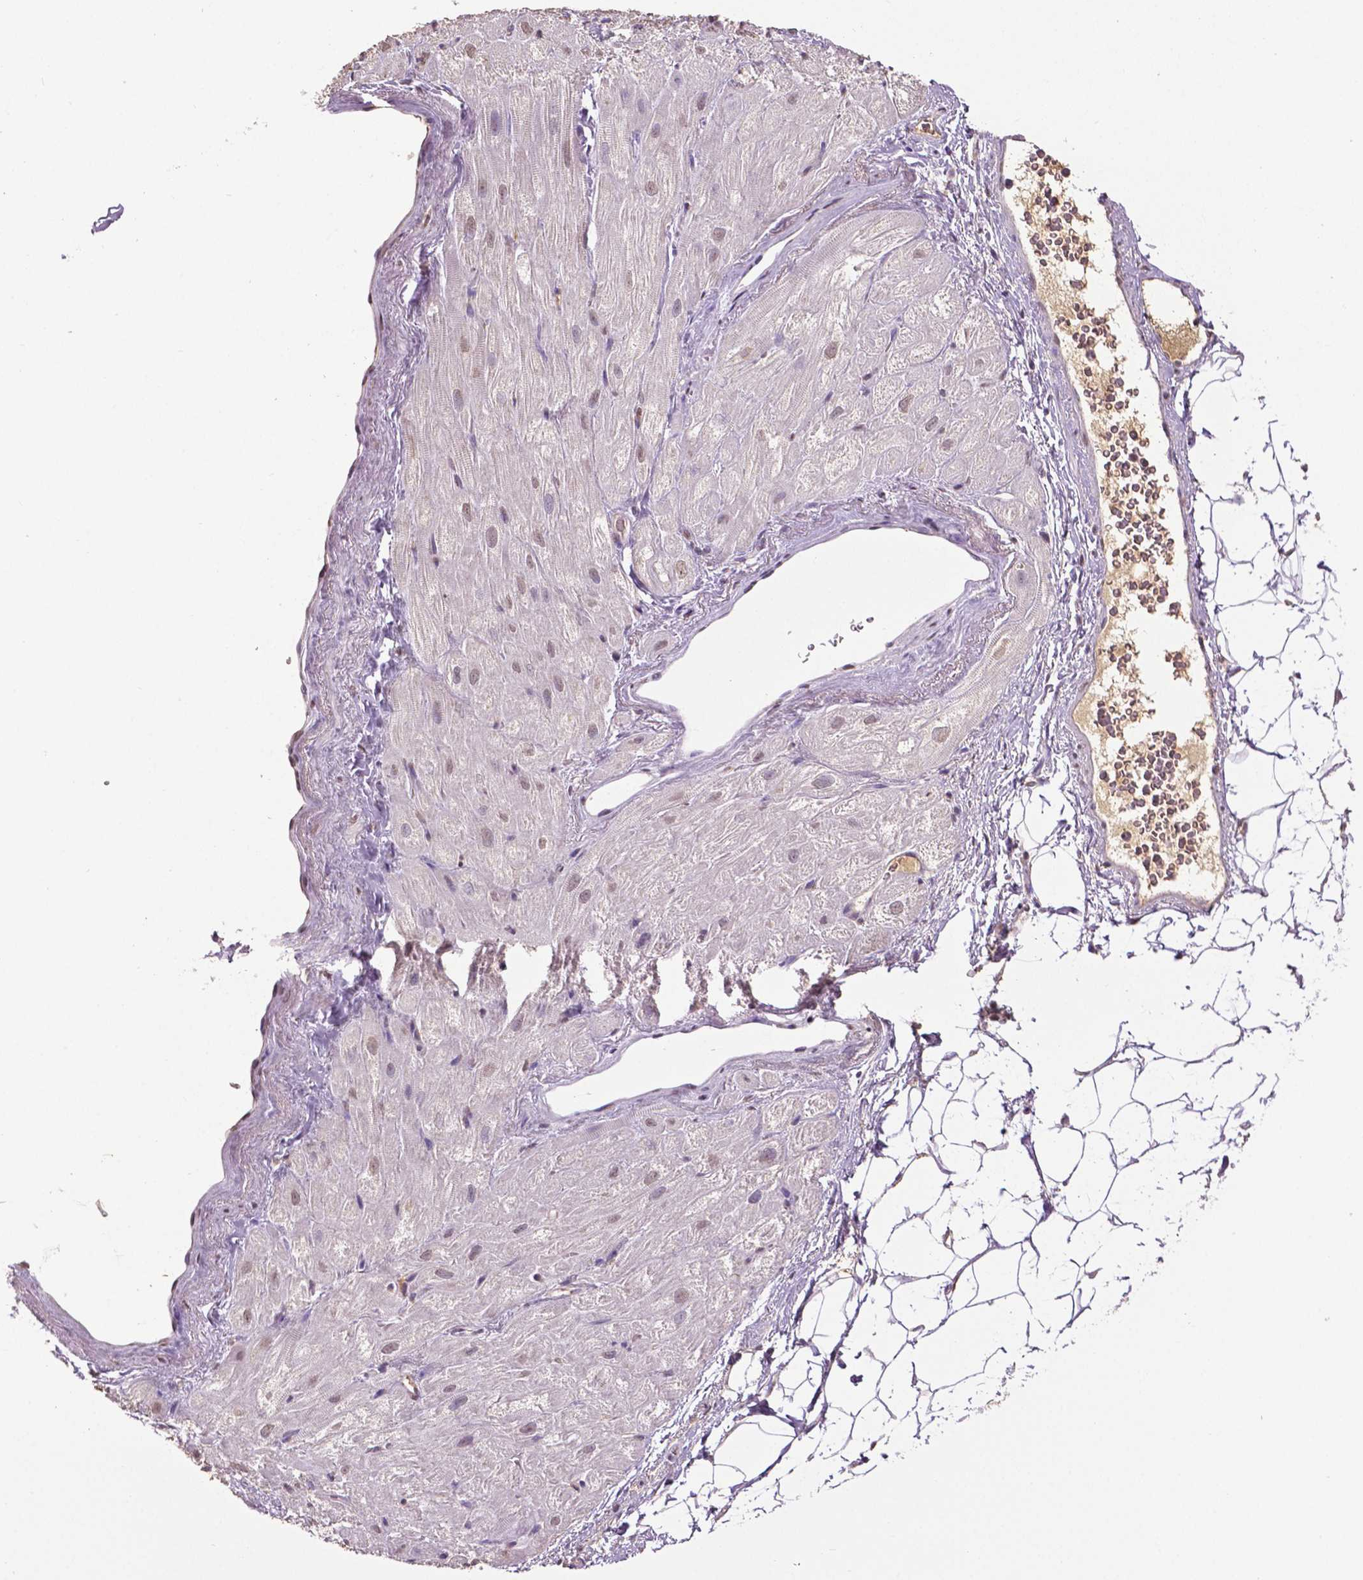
{"staining": {"intensity": "weak", "quantity": "<25%", "location": "nuclear"}, "tissue": "heart muscle", "cell_type": "Cardiomyocytes", "image_type": "normal", "snomed": [{"axis": "morphology", "description": "Normal tissue, NOS"}, {"axis": "topography", "description": "Heart"}], "caption": "Protein analysis of normal heart muscle shows no significant expression in cardiomyocytes.", "gene": "RUNX3", "patient": {"sex": "female", "age": 69}}